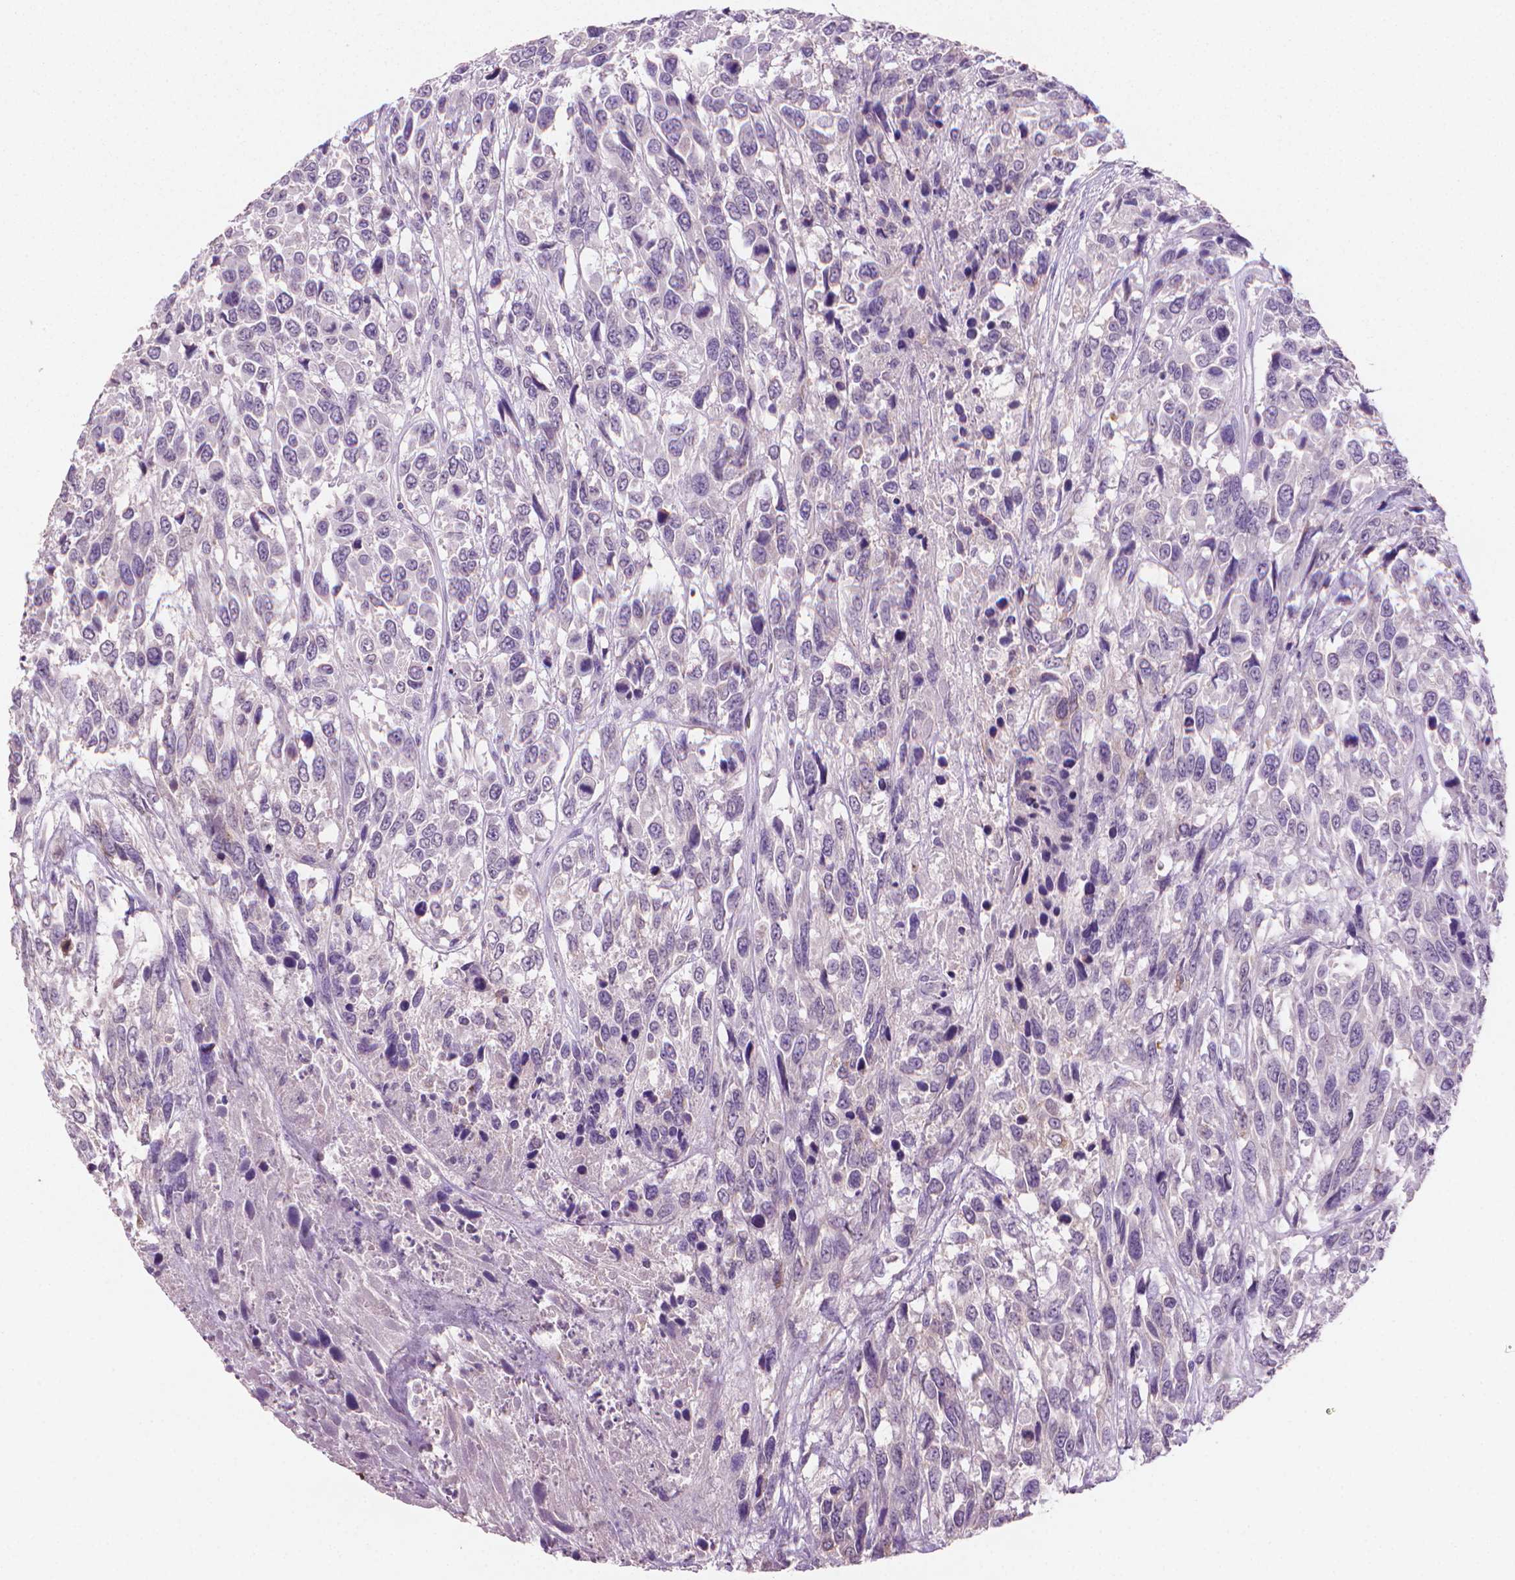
{"staining": {"intensity": "negative", "quantity": "none", "location": "none"}, "tissue": "urothelial cancer", "cell_type": "Tumor cells", "image_type": "cancer", "snomed": [{"axis": "morphology", "description": "Urothelial carcinoma, High grade"}, {"axis": "topography", "description": "Urinary bladder"}], "caption": "Immunohistochemical staining of urothelial cancer exhibits no significant staining in tumor cells.", "gene": "MUC1", "patient": {"sex": "female", "age": 70}}